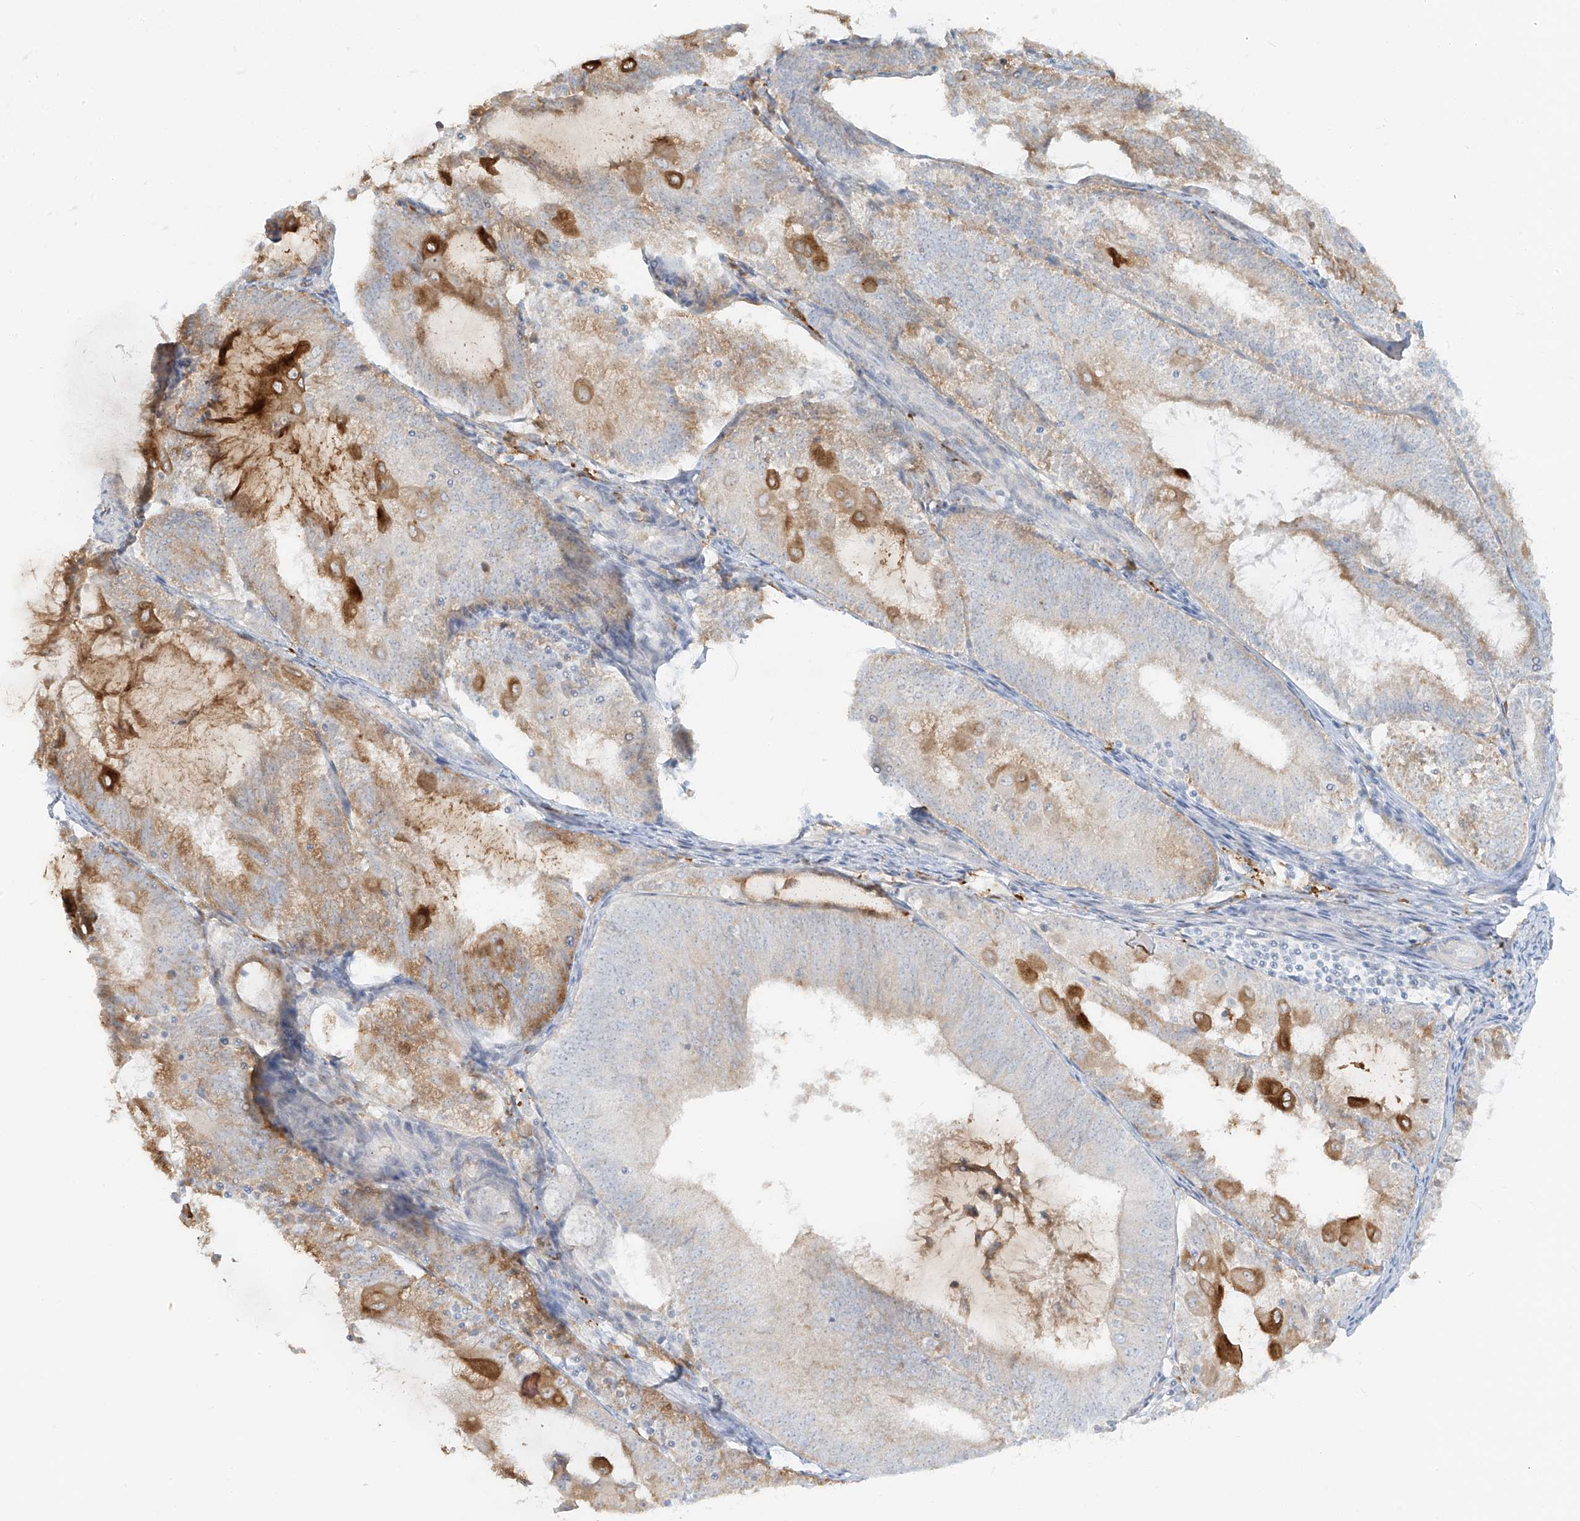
{"staining": {"intensity": "moderate", "quantity": "<25%", "location": "cytoplasmic/membranous"}, "tissue": "endometrial cancer", "cell_type": "Tumor cells", "image_type": "cancer", "snomed": [{"axis": "morphology", "description": "Adenocarcinoma, NOS"}, {"axis": "topography", "description": "Endometrium"}], "caption": "Tumor cells reveal low levels of moderate cytoplasmic/membranous expression in approximately <25% of cells in human endometrial cancer (adenocarcinoma).", "gene": "UPK1B", "patient": {"sex": "female", "age": 81}}